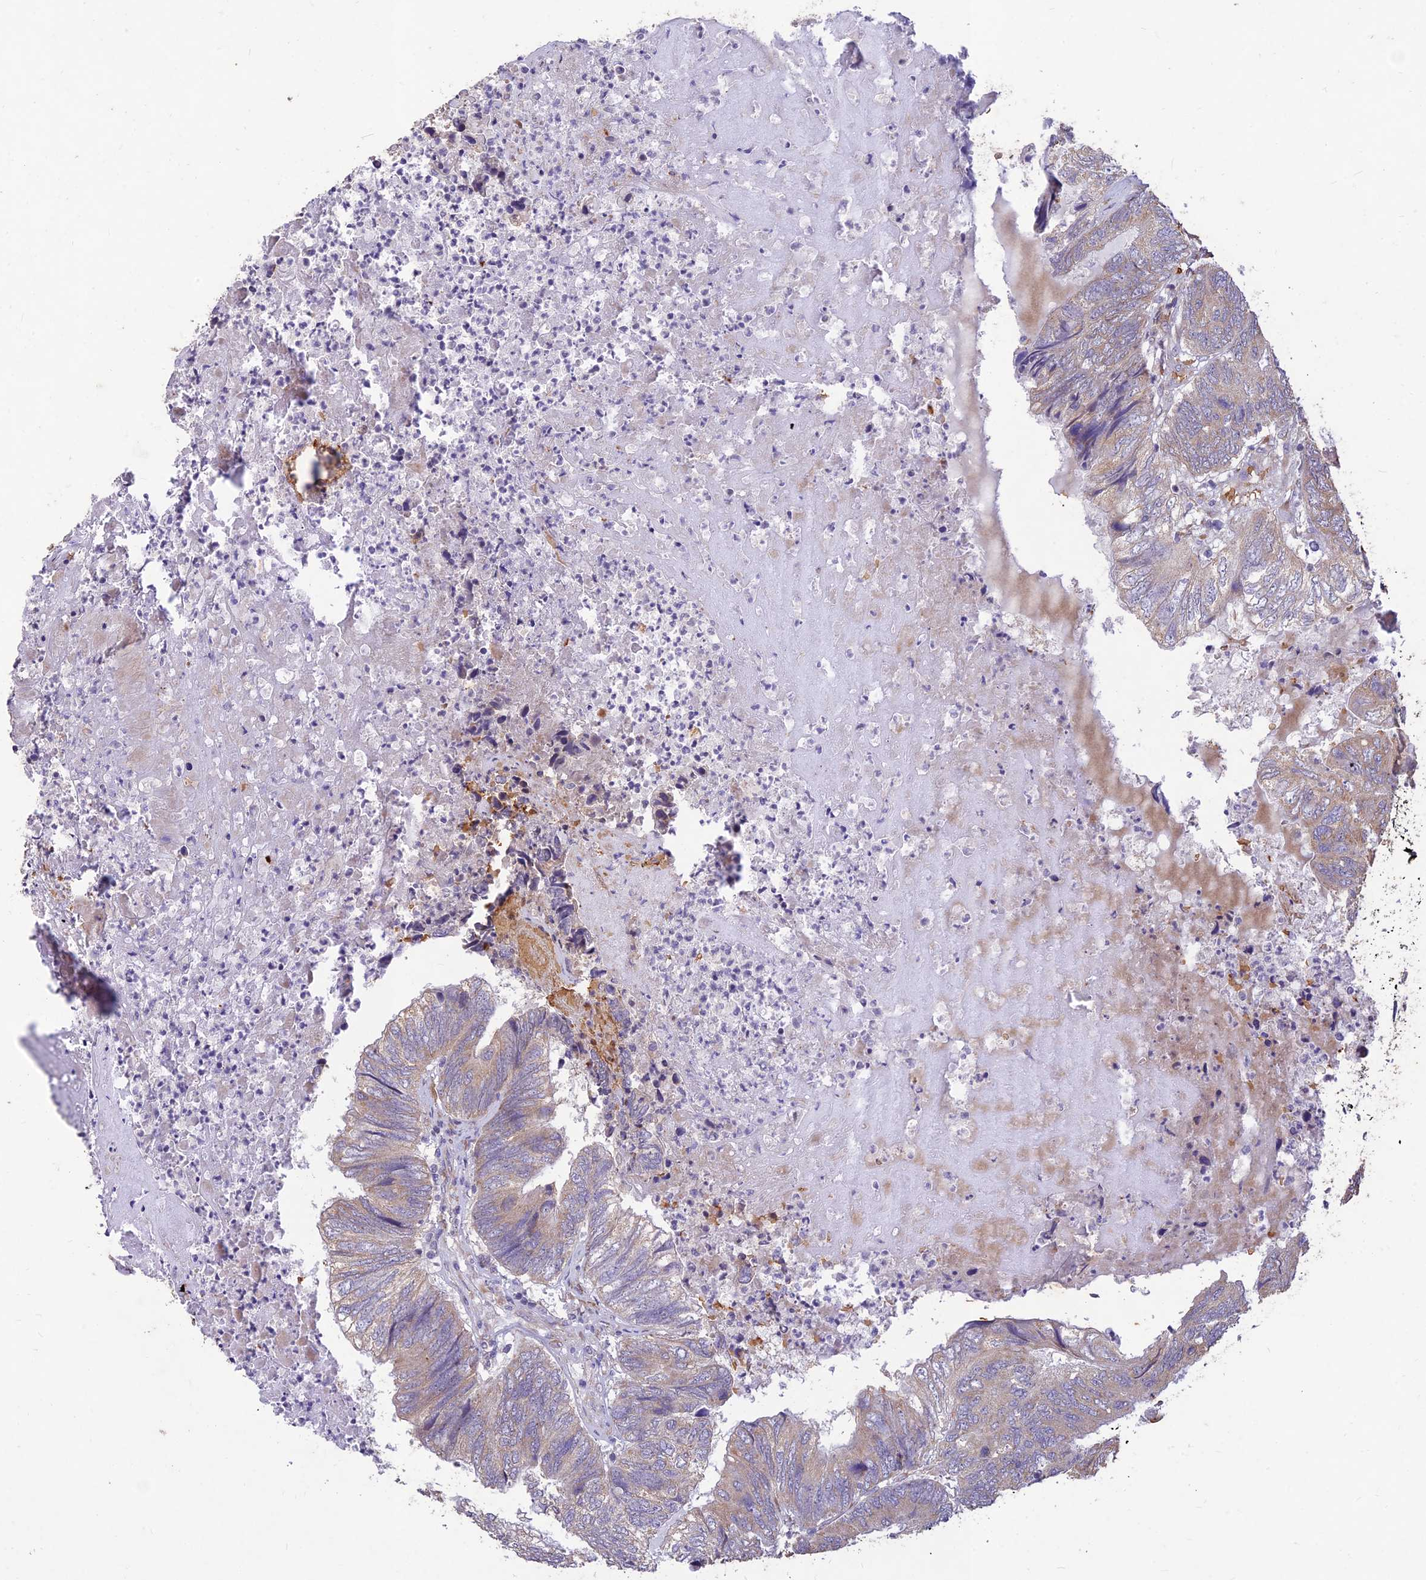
{"staining": {"intensity": "weak", "quantity": ">75%", "location": "cytoplasmic/membranous"}, "tissue": "colorectal cancer", "cell_type": "Tumor cells", "image_type": "cancer", "snomed": [{"axis": "morphology", "description": "Adenocarcinoma, NOS"}, {"axis": "topography", "description": "Colon"}], "caption": "High-power microscopy captured an immunohistochemistry image of adenocarcinoma (colorectal), revealing weak cytoplasmic/membranous positivity in approximately >75% of tumor cells. (Stains: DAB (3,3'-diaminobenzidine) in brown, nuclei in blue, Microscopy: brightfield microscopy at high magnification).", "gene": "PPP1R11", "patient": {"sex": "female", "age": 67}}